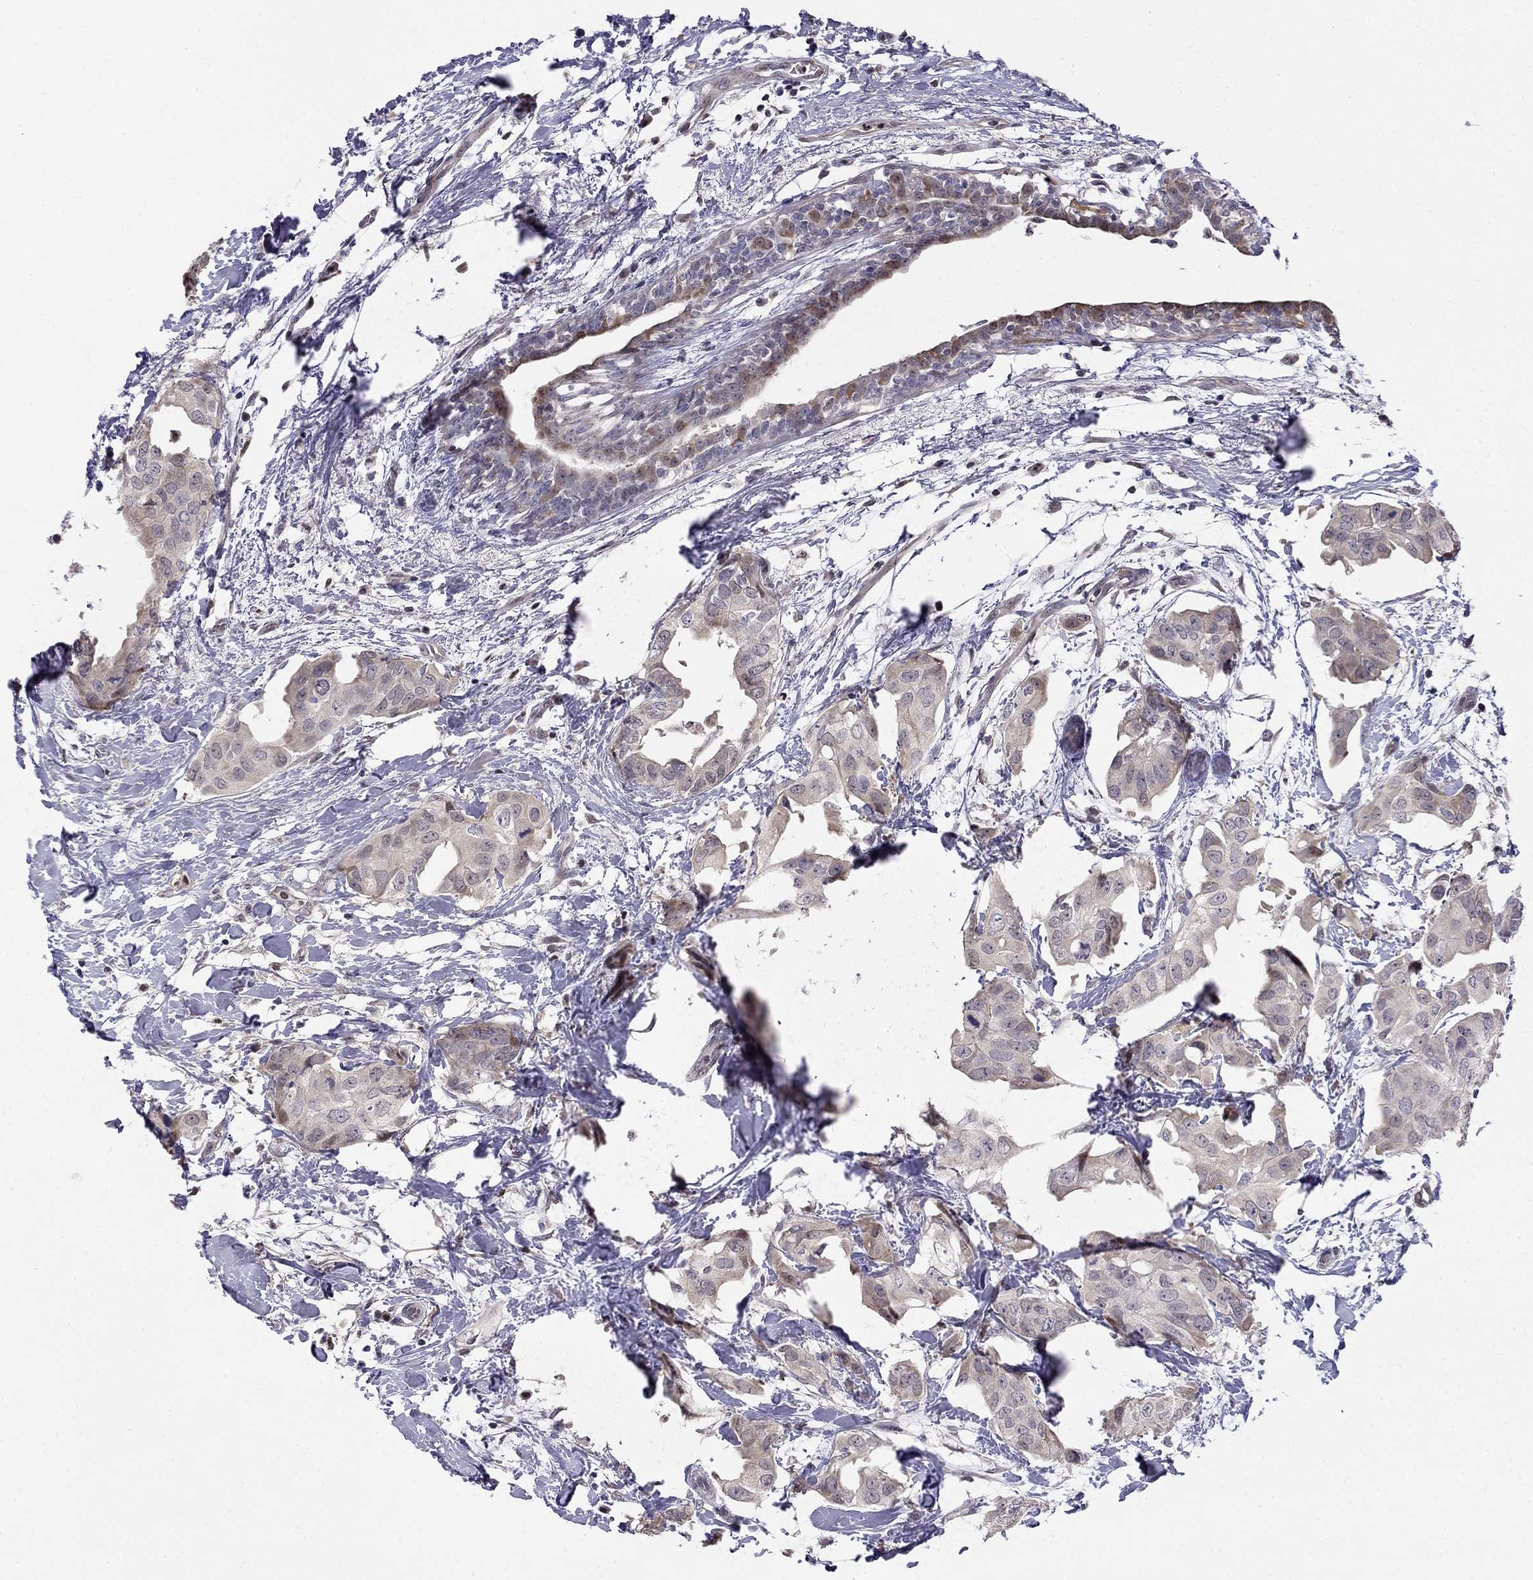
{"staining": {"intensity": "weak", "quantity": ">75%", "location": "cytoplasmic/membranous"}, "tissue": "breast cancer", "cell_type": "Tumor cells", "image_type": "cancer", "snomed": [{"axis": "morphology", "description": "Normal tissue, NOS"}, {"axis": "morphology", "description": "Duct carcinoma"}, {"axis": "topography", "description": "Breast"}], "caption": "Approximately >75% of tumor cells in breast cancer exhibit weak cytoplasmic/membranous protein positivity as visualized by brown immunohistochemical staining.", "gene": "LRRC39", "patient": {"sex": "female", "age": 40}}